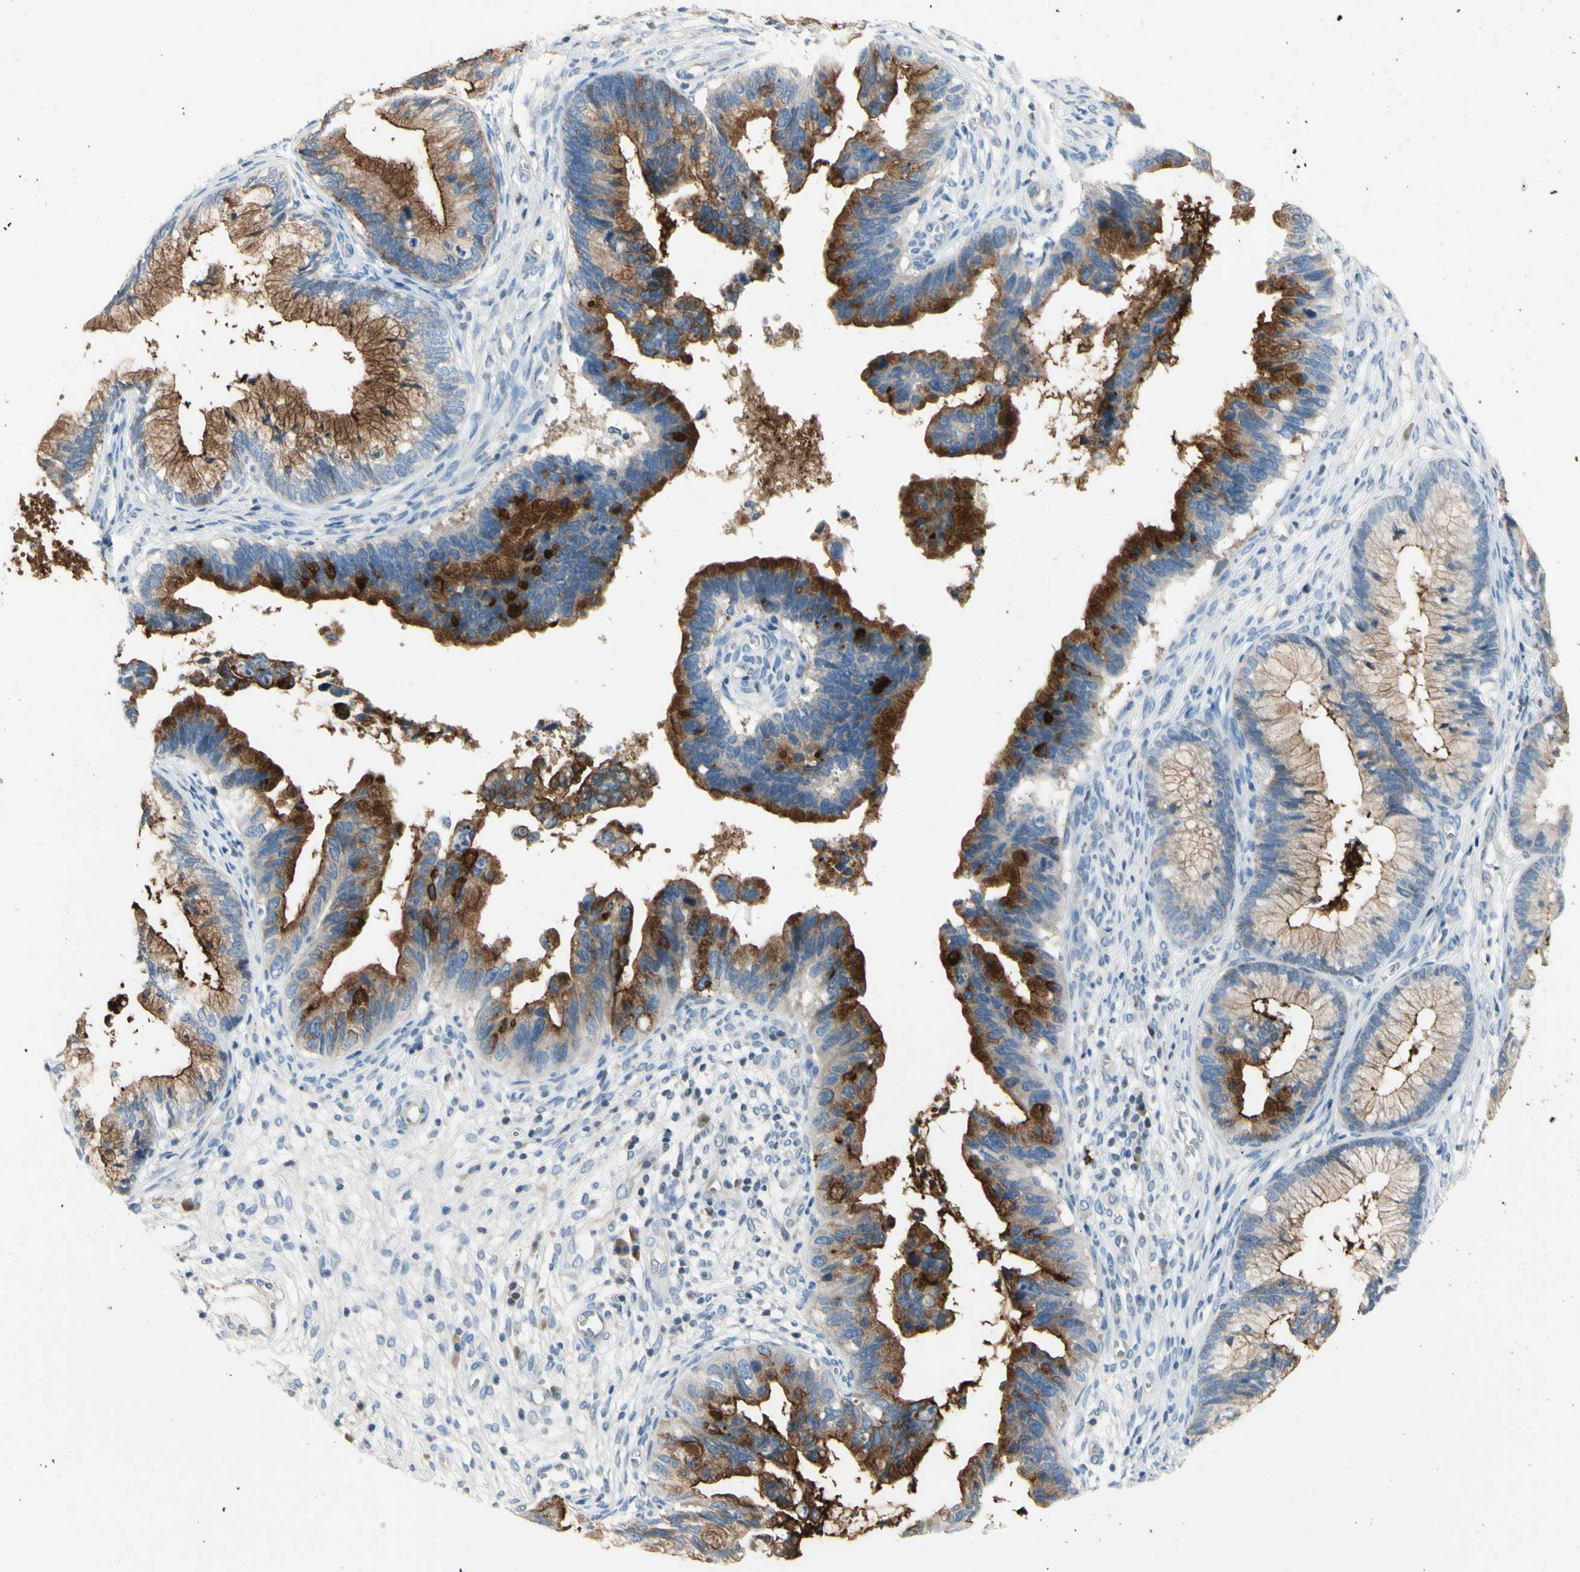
{"staining": {"intensity": "moderate", "quantity": ">75%", "location": "cytoplasmic/membranous"}, "tissue": "cervical cancer", "cell_type": "Tumor cells", "image_type": "cancer", "snomed": [{"axis": "morphology", "description": "Adenocarcinoma, NOS"}, {"axis": "topography", "description": "Cervix"}], "caption": "Adenocarcinoma (cervical) tissue shows moderate cytoplasmic/membranous staining in approximately >75% of tumor cells, visualized by immunohistochemistry. The staining was performed using DAB to visualize the protein expression in brown, while the nuclei were stained in blue with hematoxylin (Magnification: 20x).", "gene": "MUC1", "patient": {"sex": "female", "age": 44}}